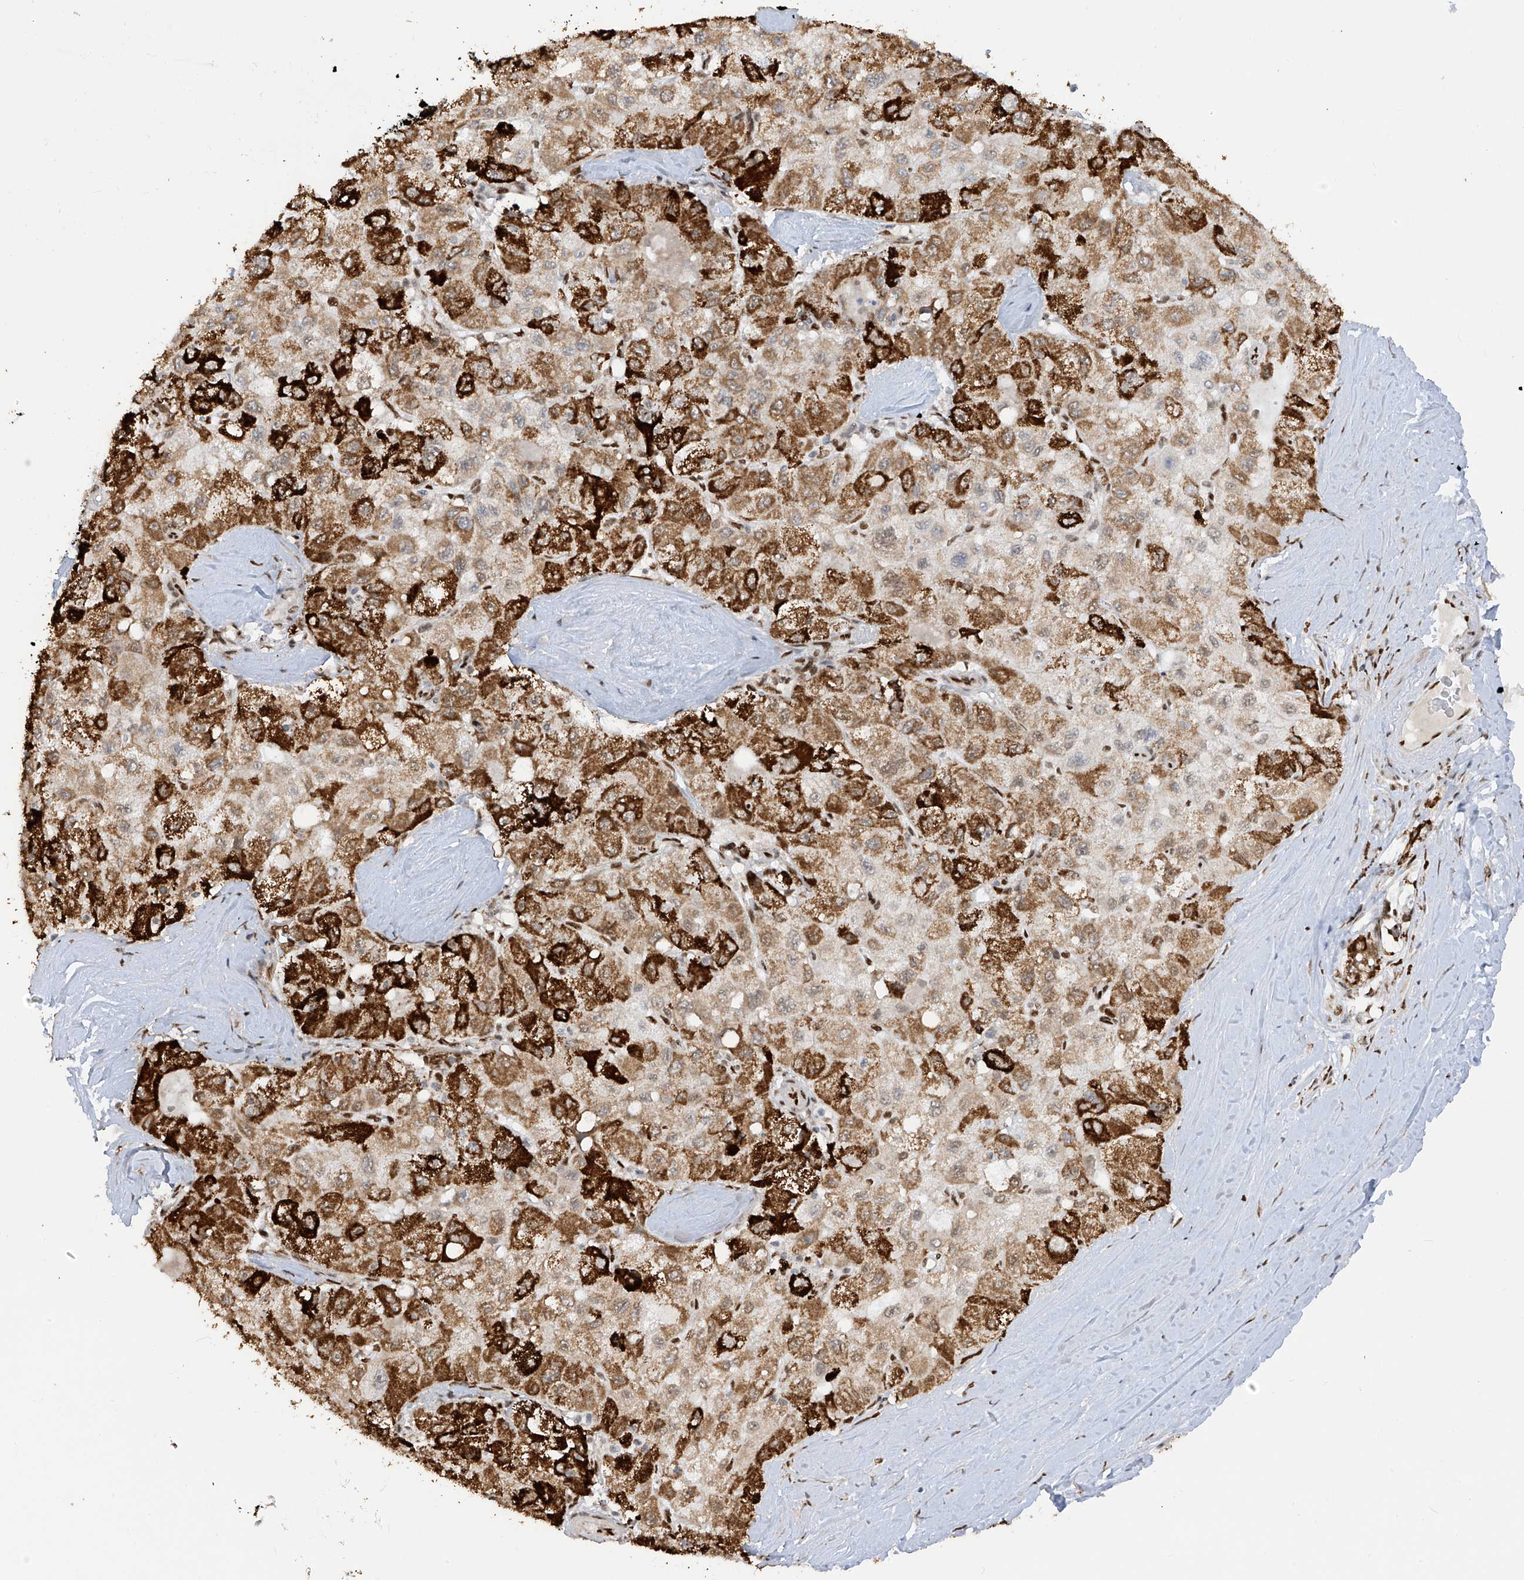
{"staining": {"intensity": "strong", "quantity": "25%-75%", "location": "cytoplasmic/membranous"}, "tissue": "liver cancer", "cell_type": "Tumor cells", "image_type": "cancer", "snomed": [{"axis": "morphology", "description": "Carcinoma, Hepatocellular, NOS"}, {"axis": "topography", "description": "Liver"}], "caption": "This is a micrograph of immunohistochemistry (IHC) staining of hepatocellular carcinoma (liver), which shows strong expression in the cytoplasmic/membranous of tumor cells.", "gene": "PM20D2", "patient": {"sex": "male", "age": 80}}